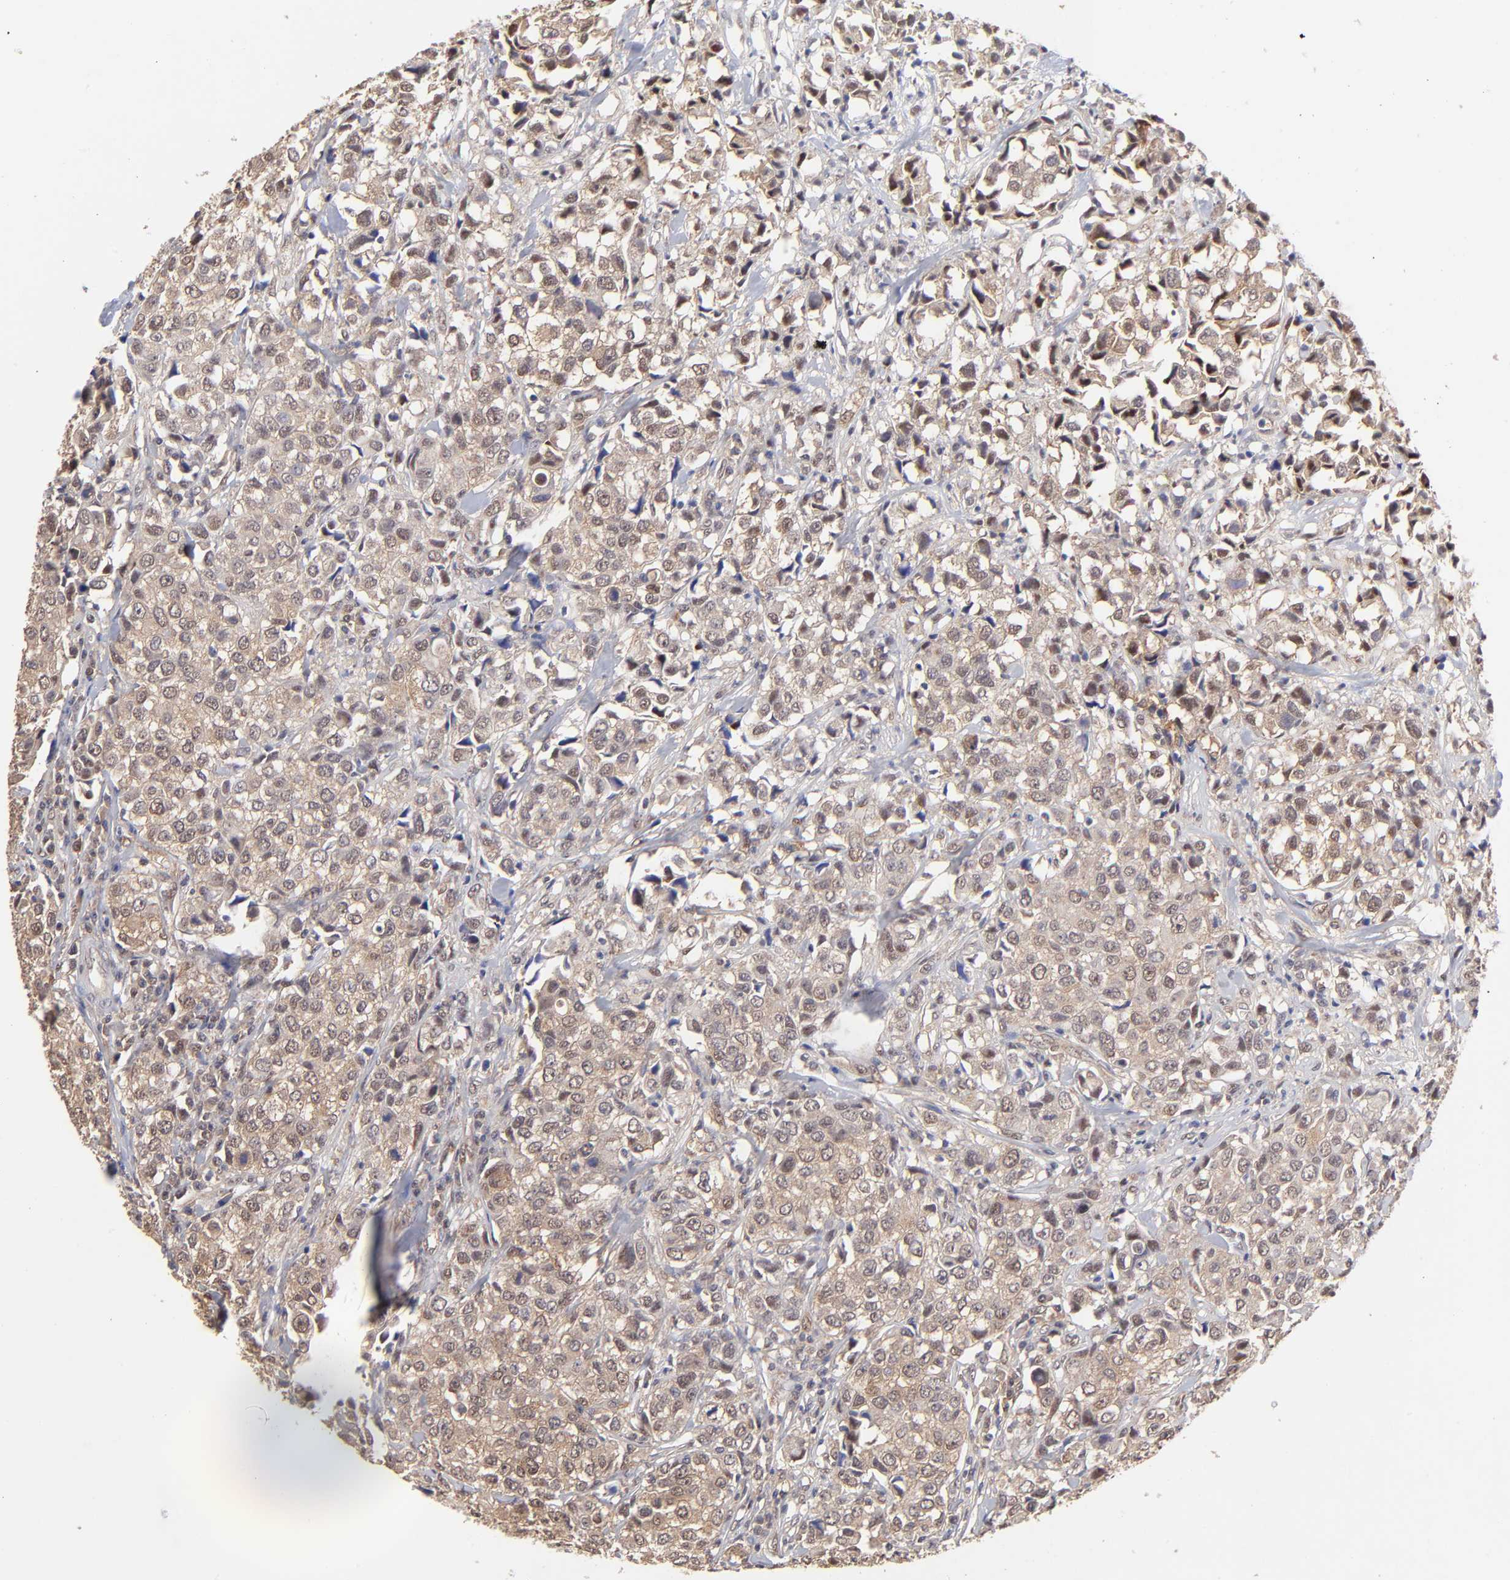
{"staining": {"intensity": "weak", "quantity": "25%-75%", "location": "cytoplasmic/membranous,nuclear"}, "tissue": "urothelial cancer", "cell_type": "Tumor cells", "image_type": "cancer", "snomed": [{"axis": "morphology", "description": "Urothelial carcinoma, High grade"}, {"axis": "topography", "description": "Urinary bladder"}], "caption": "Protein expression analysis of urothelial cancer exhibits weak cytoplasmic/membranous and nuclear expression in about 25%-75% of tumor cells.", "gene": "PSMC4", "patient": {"sex": "female", "age": 75}}